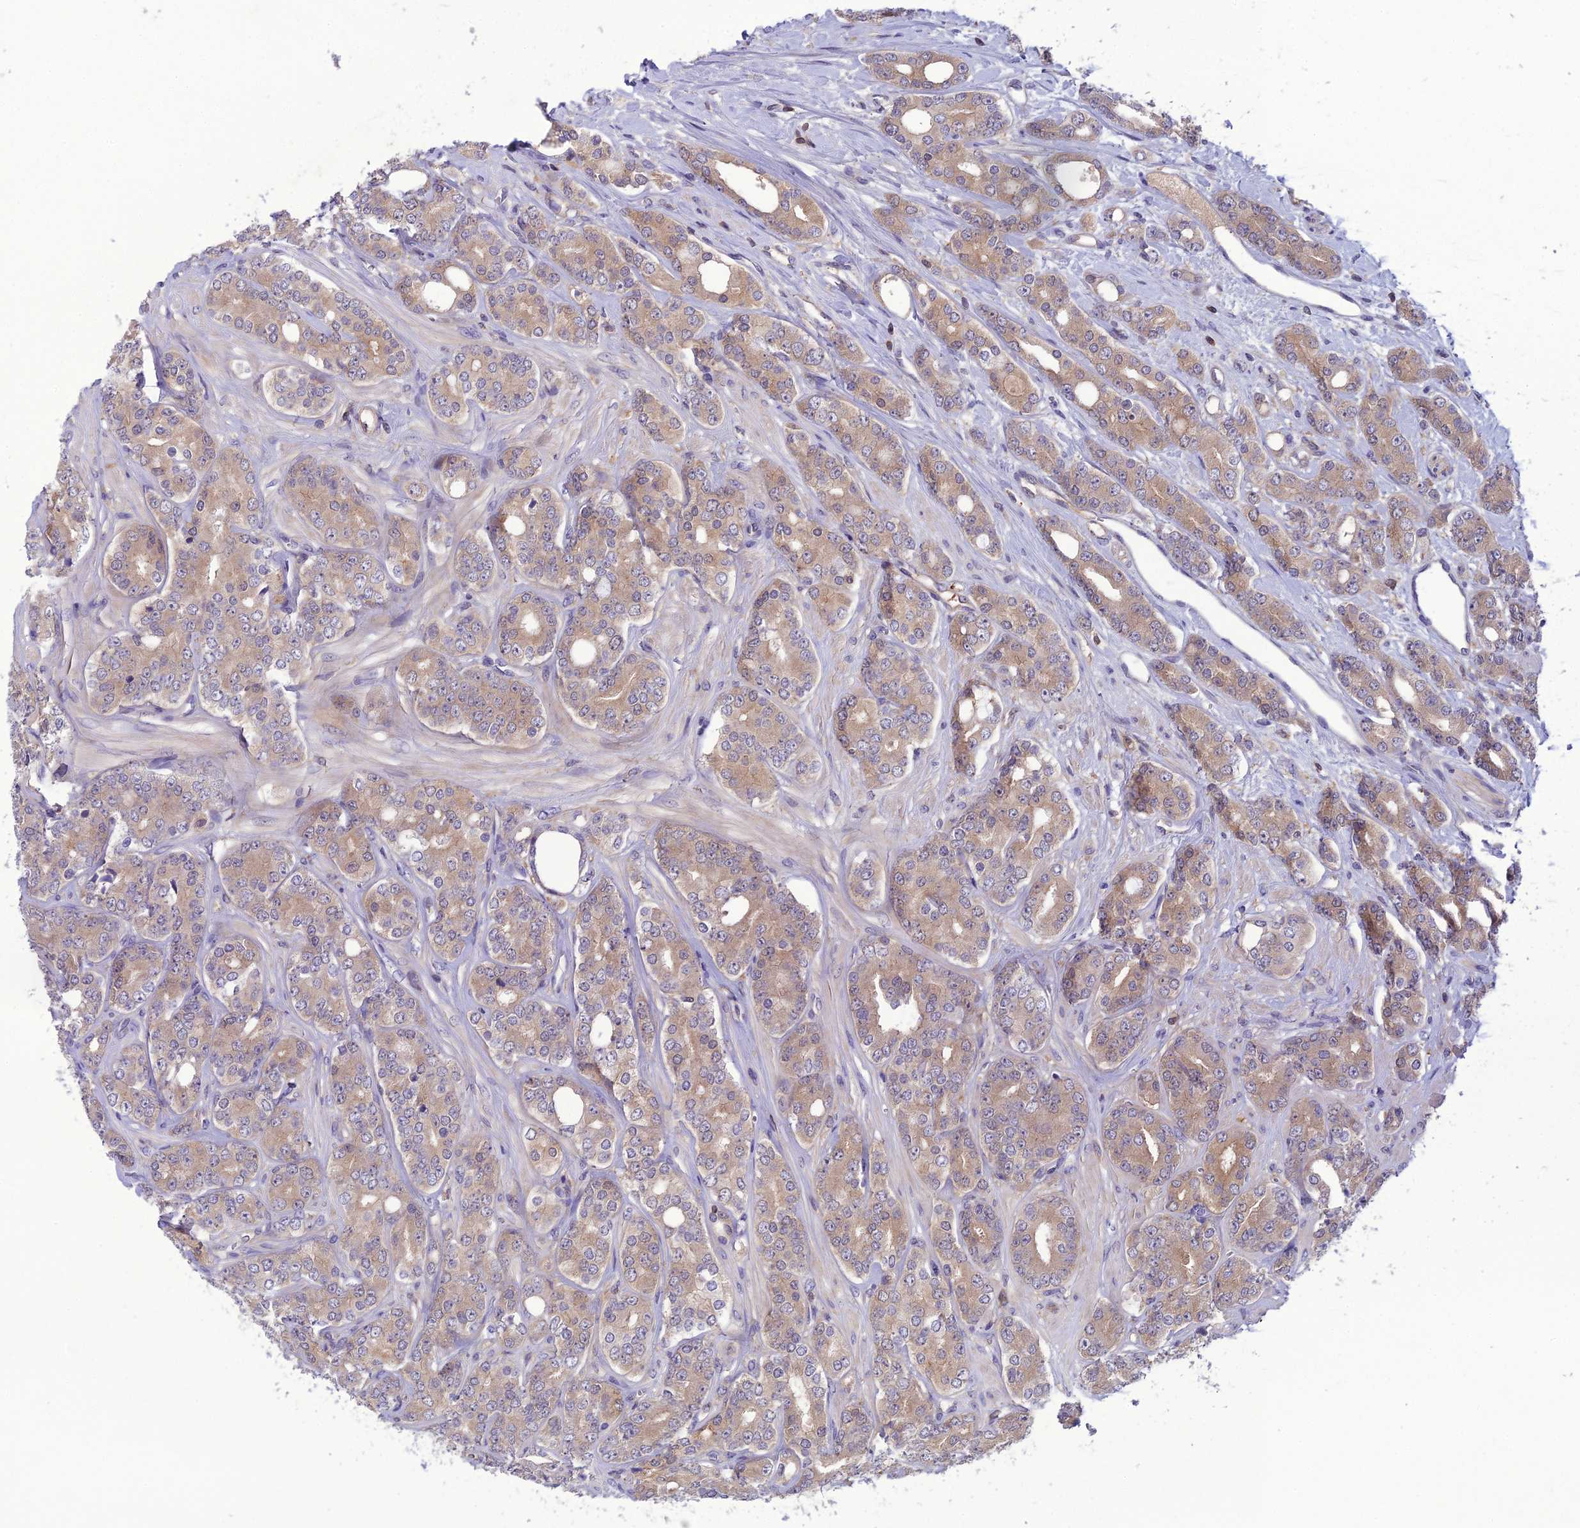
{"staining": {"intensity": "weak", "quantity": ">75%", "location": "cytoplasmic/membranous"}, "tissue": "prostate cancer", "cell_type": "Tumor cells", "image_type": "cancer", "snomed": [{"axis": "morphology", "description": "Adenocarcinoma, High grade"}, {"axis": "topography", "description": "Prostate"}], "caption": "The micrograph shows a brown stain indicating the presence of a protein in the cytoplasmic/membranous of tumor cells in prostate high-grade adenocarcinoma. Nuclei are stained in blue.", "gene": "GDF6", "patient": {"sex": "male", "age": 62}}